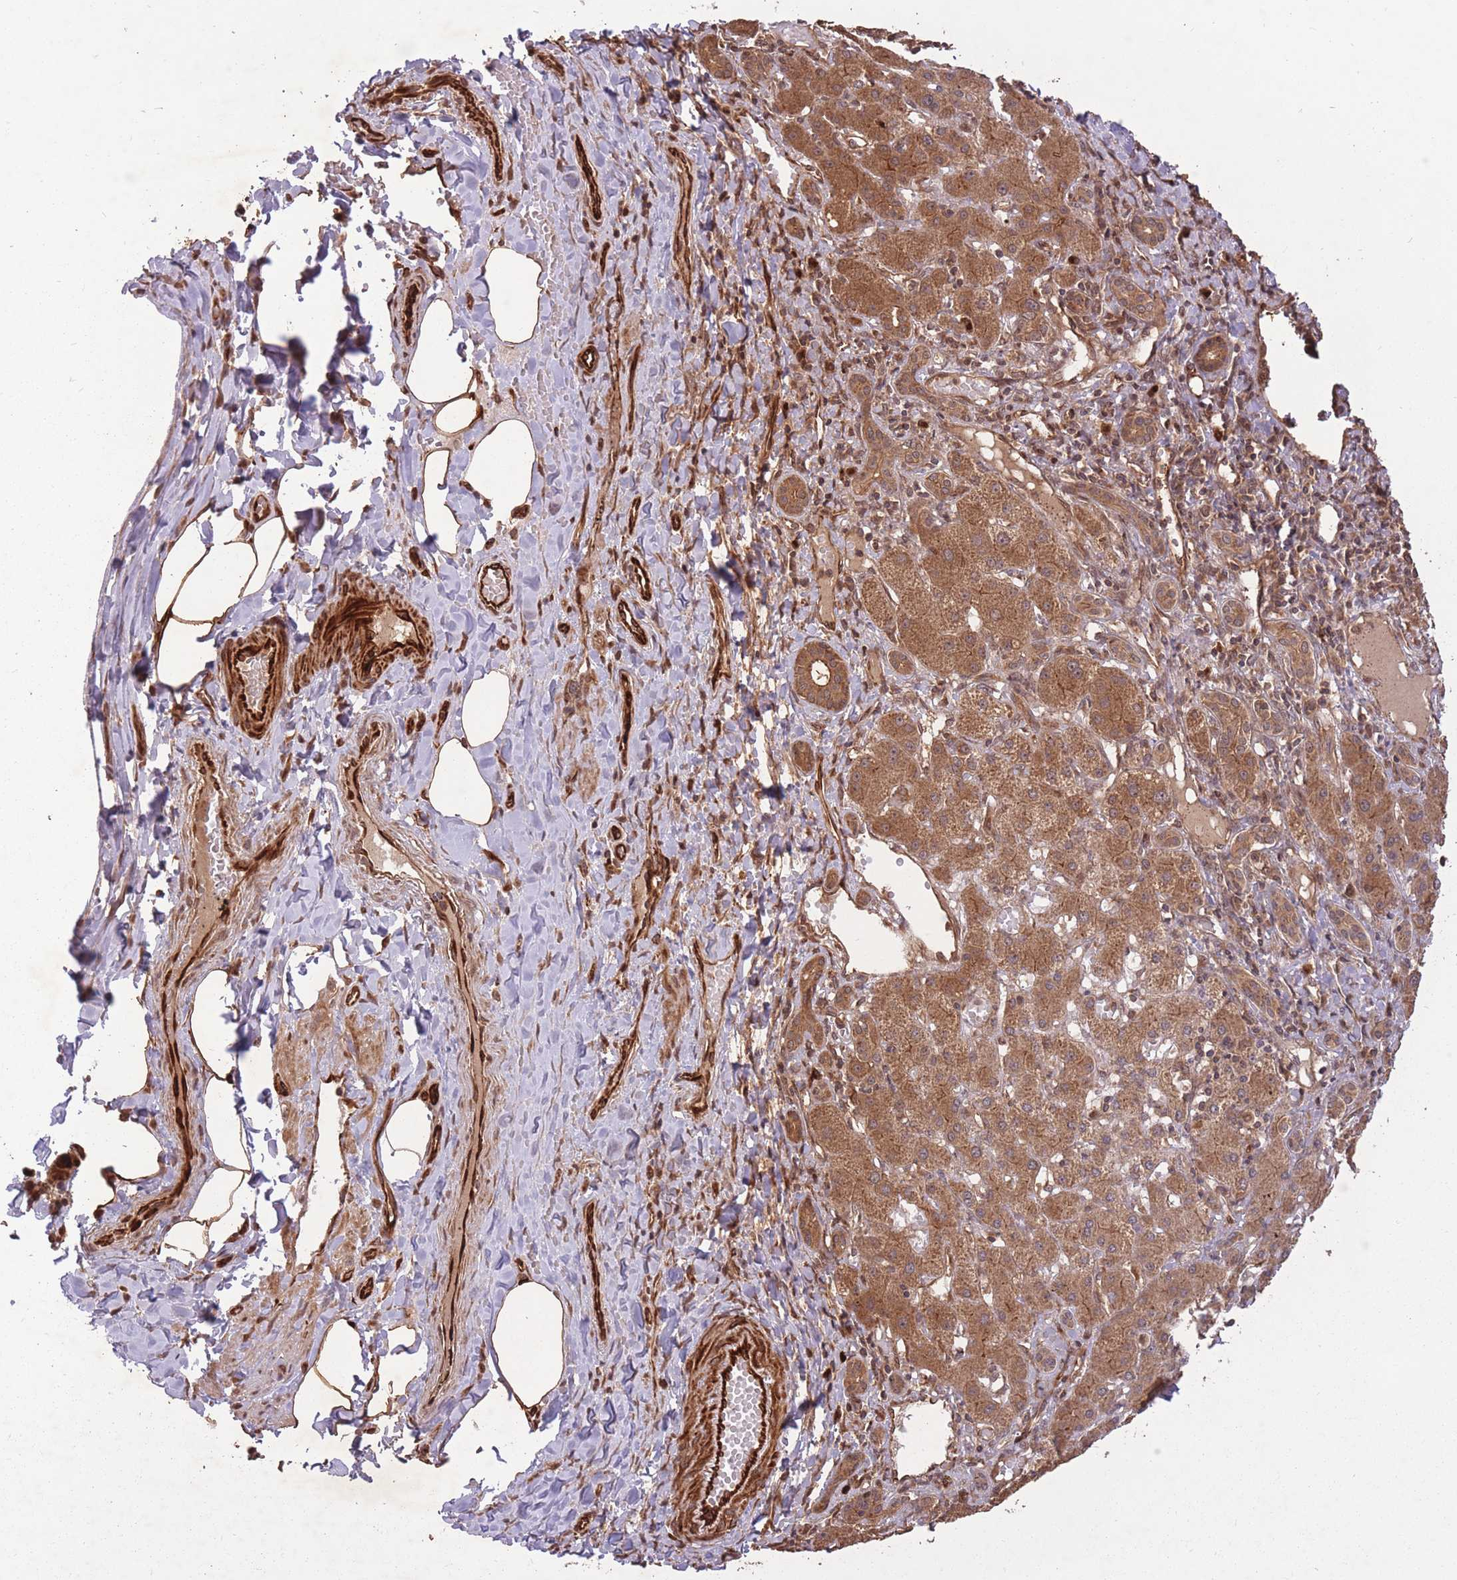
{"staining": {"intensity": "moderate", "quantity": ">75%", "location": "cytoplasmic/membranous"}, "tissue": "liver cancer", "cell_type": "Tumor cells", "image_type": "cancer", "snomed": [{"axis": "morphology", "description": "Cholangiocarcinoma"}, {"axis": "topography", "description": "Liver"}], "caption": "Protein expression analysis of human liver cancer (cholangiocarcinoma) reveals moderate cytoplasmic/membranous staining in about >75% of tumor cells. Immunohistochemistry (ihc) stains the protein in brown and the nuclei are stained blue.", "gene": "ERBB3", "patient": {"sex": "male", "age": 59}}